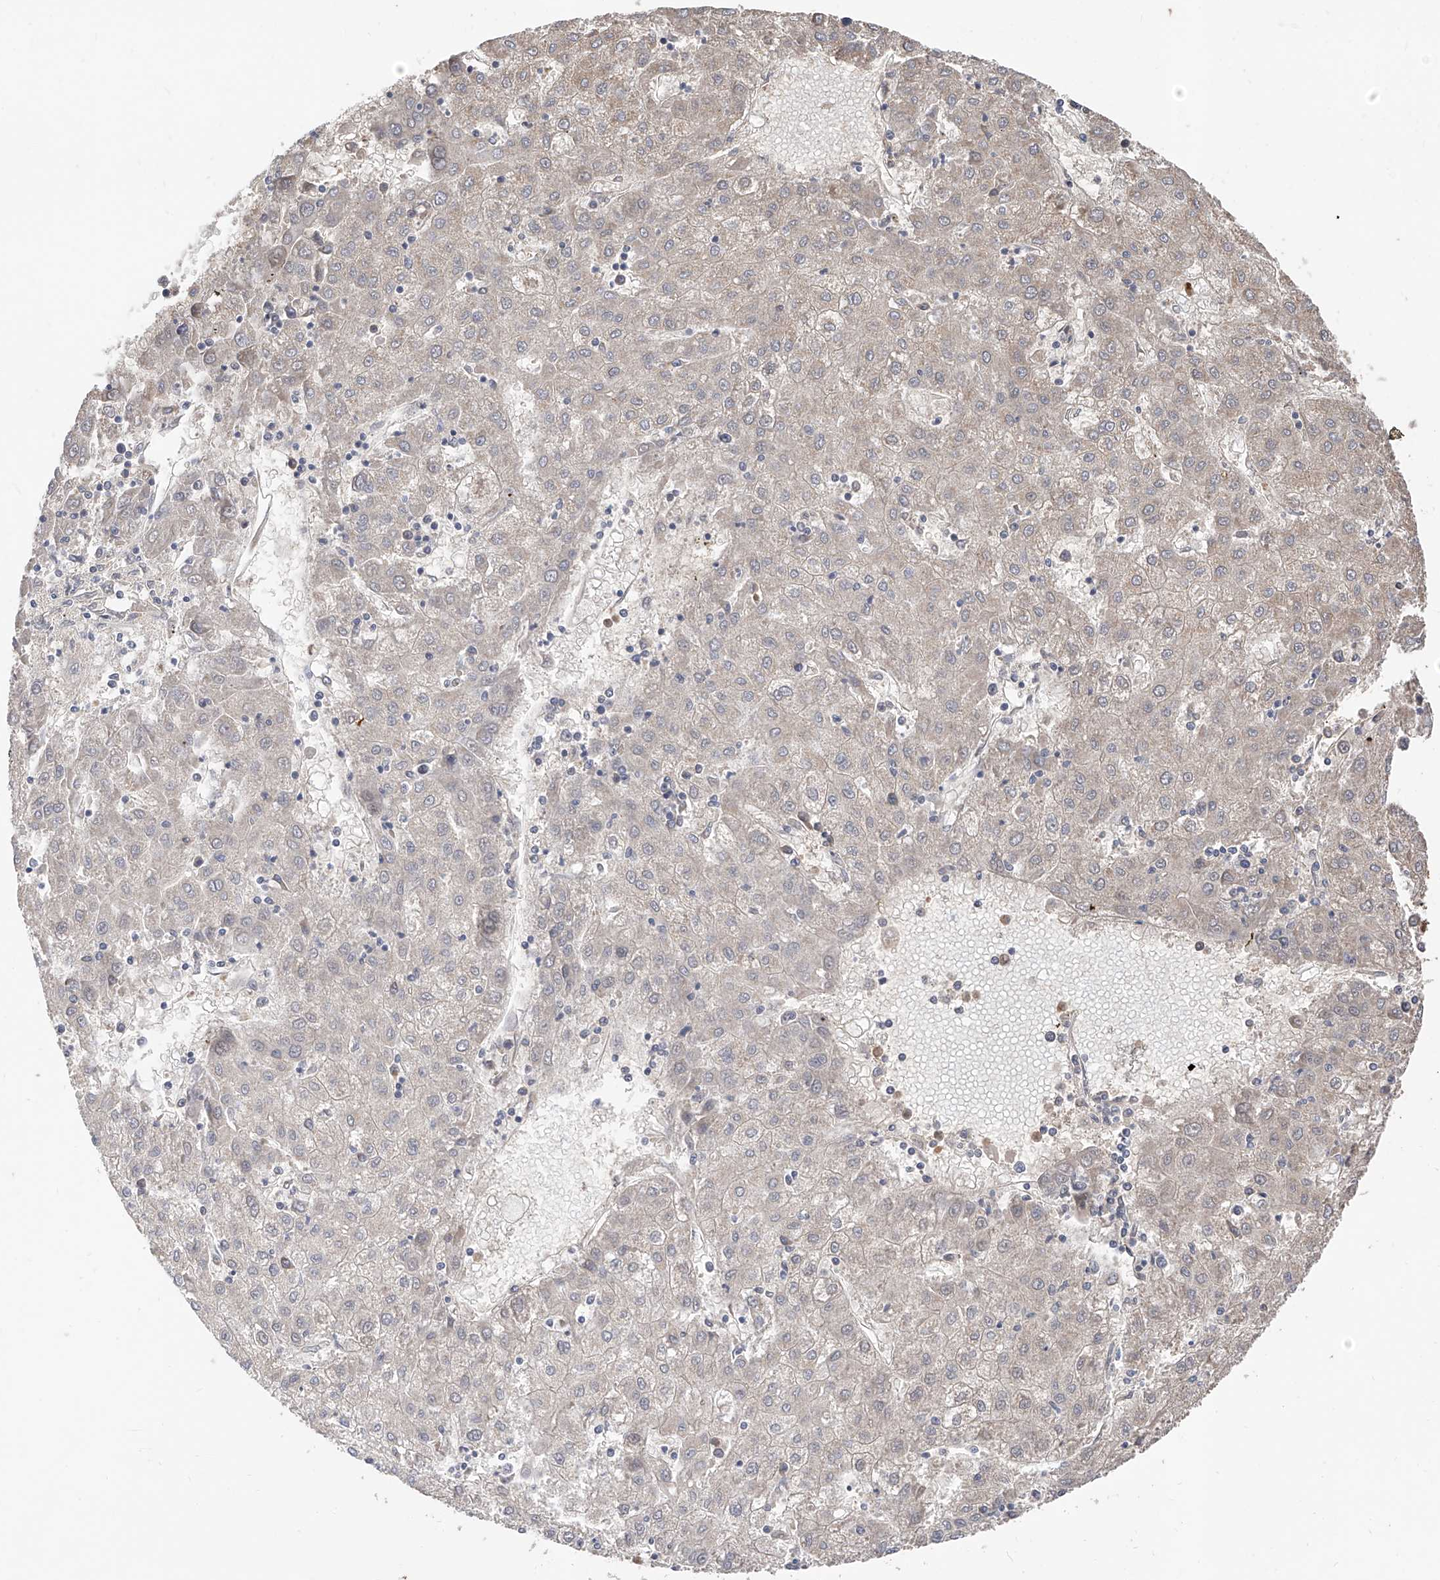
{"staining": {"intensity": "negative", "quantity": "none", "location": "none"}, "tissue": "liver cancer", "cell_type": "Tumor cells", "image_type": "cancer", "snomed": [{"axis": "morphology", "description": "Carcinoma, Hepatocellular, NOS"}, {"axis": "topography", "description": "Liver"}], "caption": "The photomicrograph shows no significant staining in tumor cells of liver cancer (hepatocellular carcinoma). (DAB immunohistochemistry (IHC), high magnification).", "gene": "FAM135A", "patient": {"sex": "male", "age": 72}}